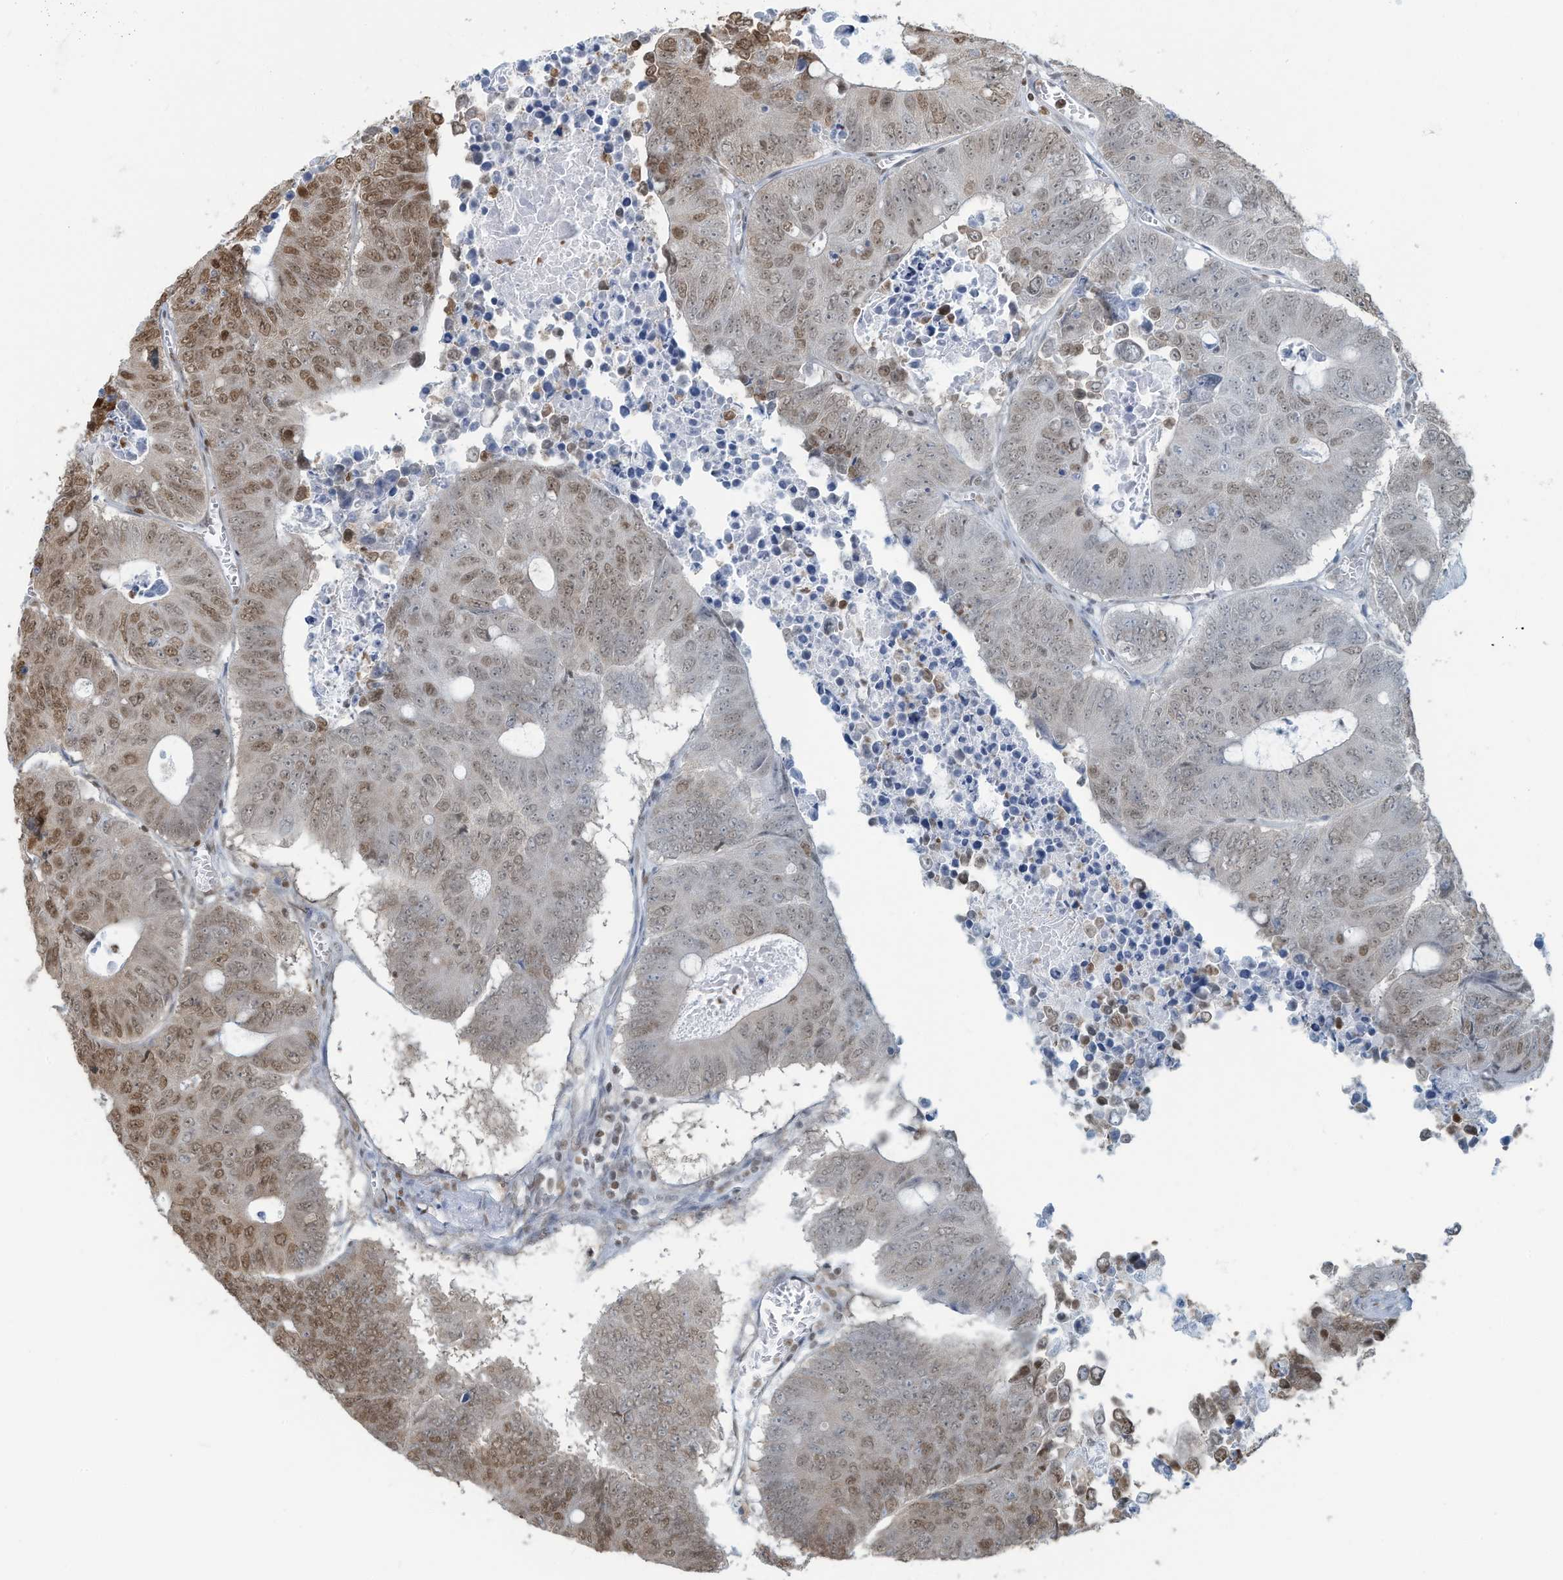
{"staining": {"intensity": "moderate", "quantity": "25%-75%", "location": "nuclear"}, "tissue": "colorectal cancer", "cell_type": "Tumor cells", "image_type": "cancer", "snomed": [{"axis": "morphology", "description": "Adenocarcinoma, NOS"}, {"axis": "topography", "description": "Colon"}], "caption": "DAB (3,3'-diaminobenzidine) immunohistochemical staining of human colorectal cancer exhibits moderate nuclear protein expression in approximately 25%-75% of tumor cells.", "gene": "SARNP", "patient": {"sex": "male", "age": 87}}